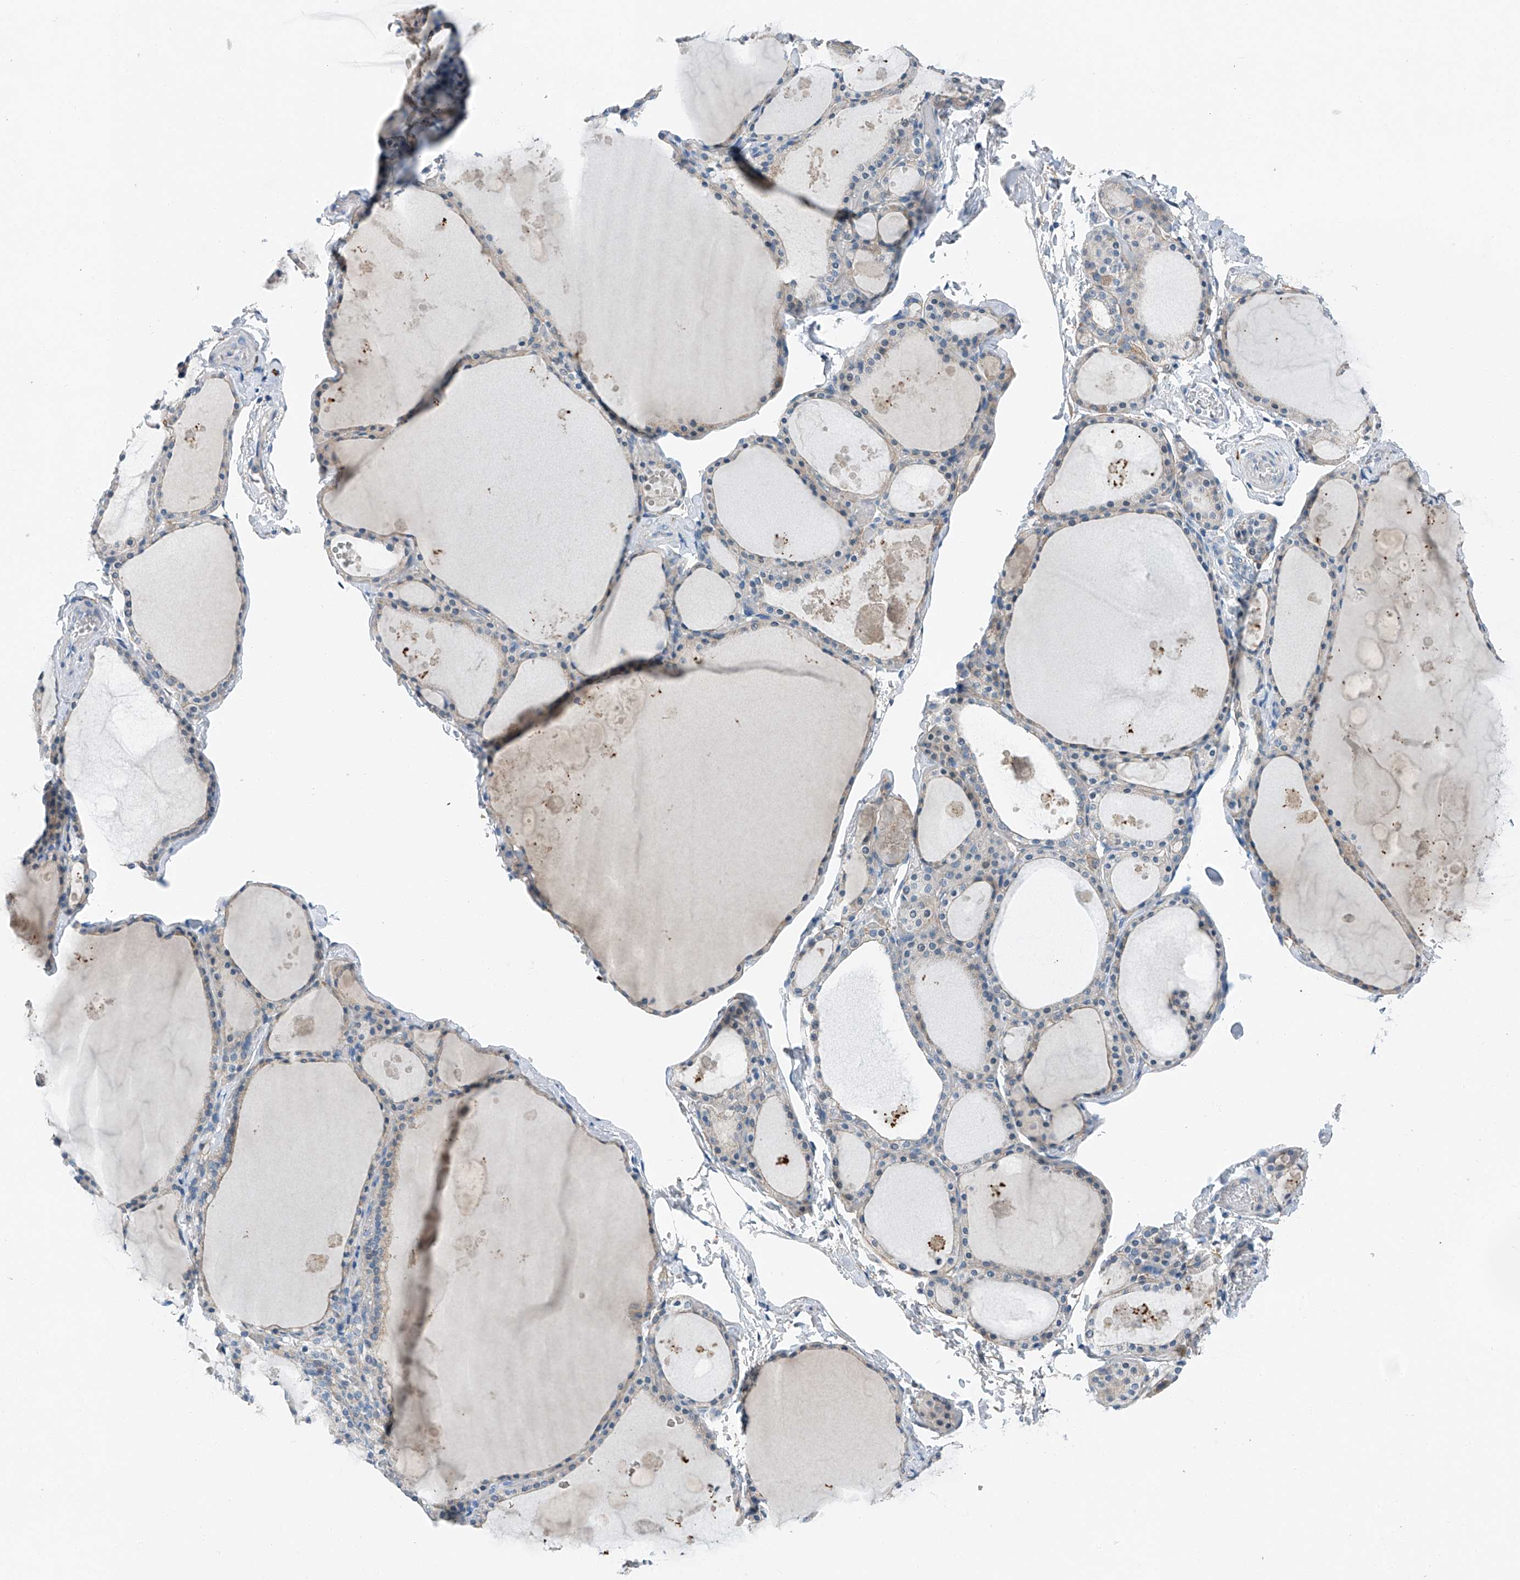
{"staining": {"intensity": "weak", "quantity": "<25%", "location": "cytoplasmic/membranous"}, "tissue": "thyroid gland", "cell_type": "Glandular cells", "image_type": "normal", "snomed": [{"axis": "morphology", "description": "Normal tissue, NOS"}, {"axis": "topography", "description": "Thyroid gland"}], "caption": "Immunohistochemistry (IHC) histopathology image of normal thyroid gland: thyroid gland stained with DAB (3,3'-diaminobenzidine) shows no significant protein expression in glandular cells.", "gene": "MDGA1", "patient": {"sex": "male", "age": 56}}